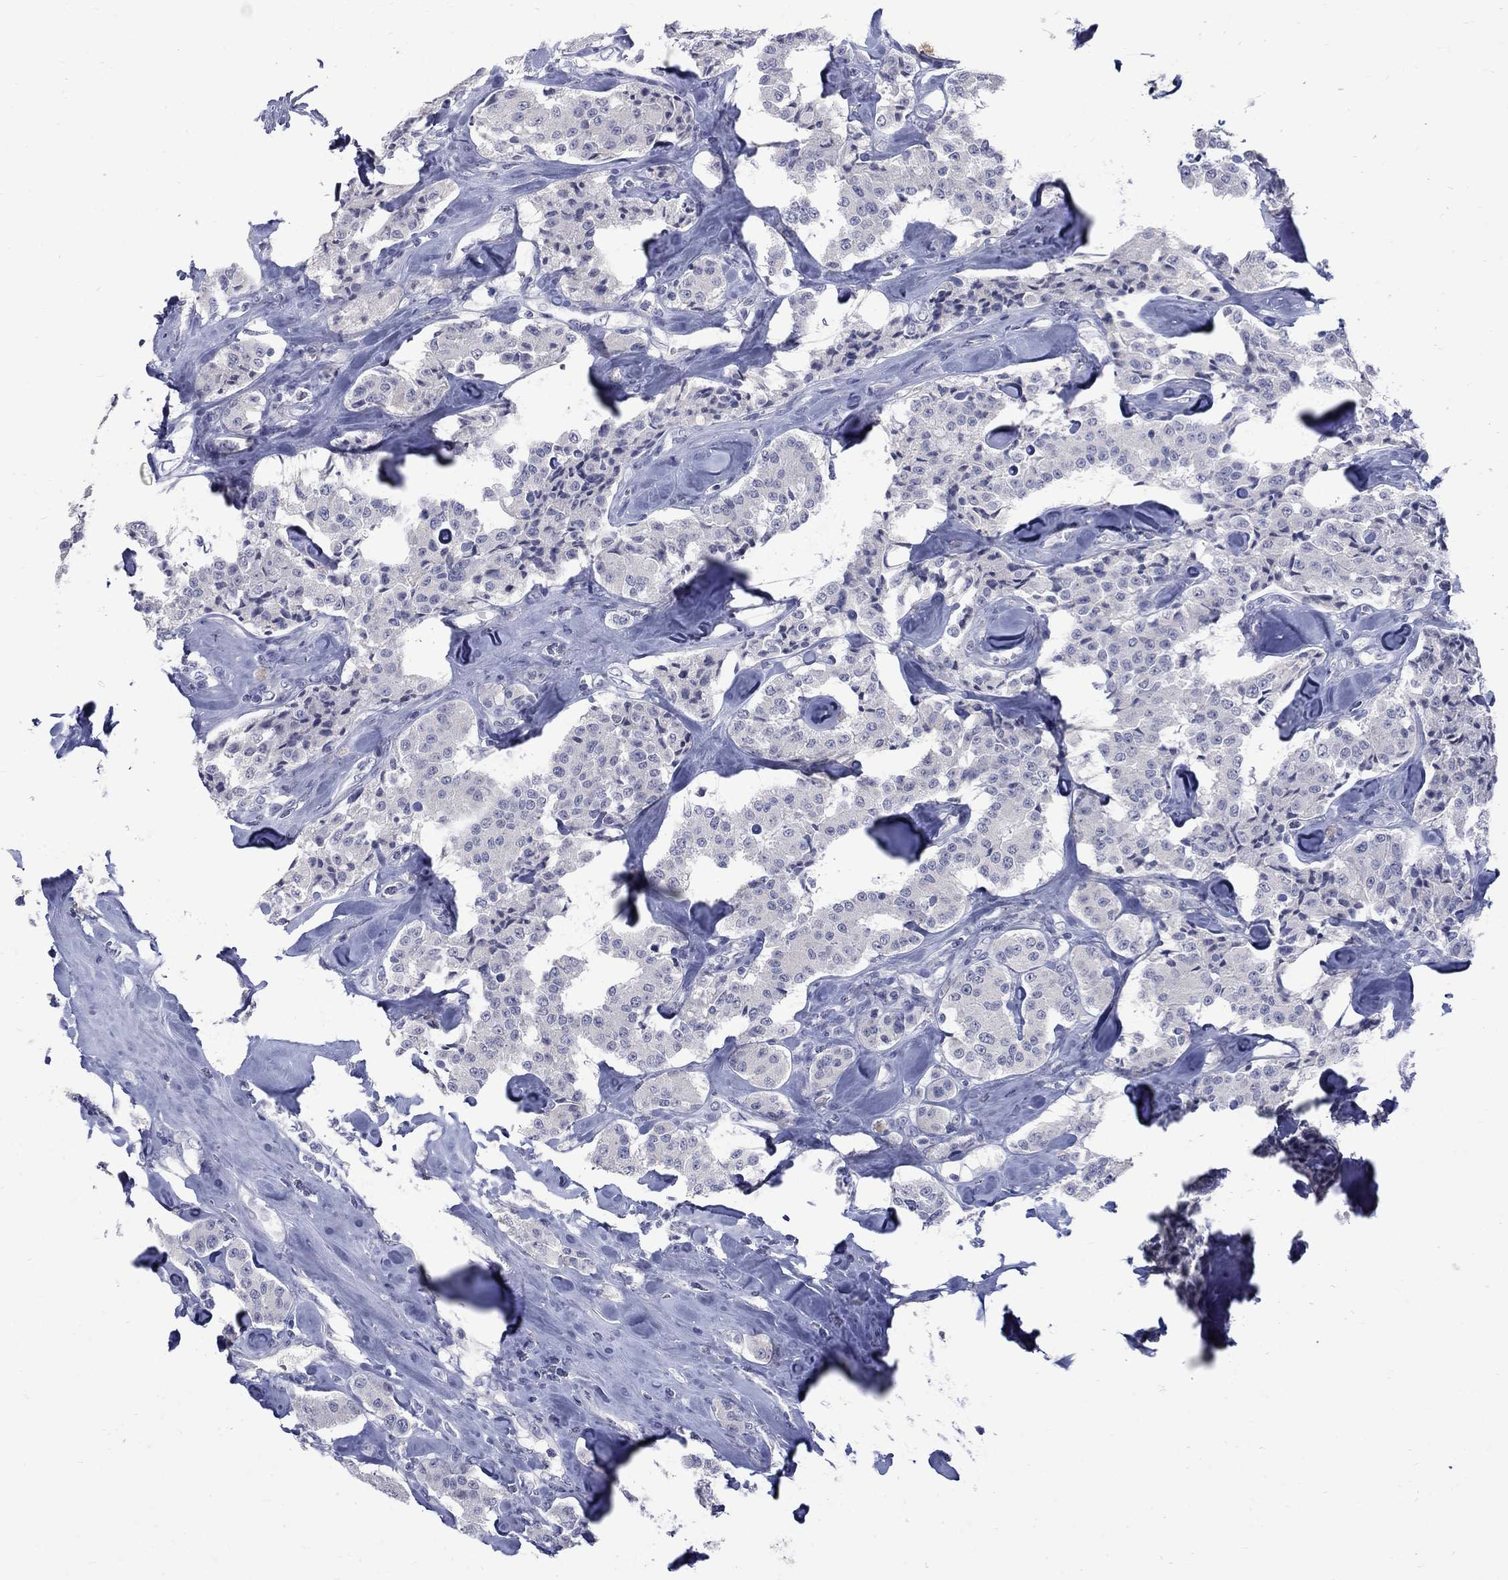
{"staining": {"intensity": "negative", "quantity": "none", "location": "none"}, "tissue": "carcinoid", "cell_type": "Tumor cells", "image_type": "cancer", "snomed": [{"axis": "morphology", "description": "Carcinoid, malignant, NOS"}, {"axis": "topography", "description": "Pancreas"}], "caption": "High power microscopy photomicrograph of an immunohistochemistry histopathology image of malignant carcinoid, revealing no significant positivity in tumor cells.", "gene": "CTNND2", "patient": {"sex": "male", "age": 41}}